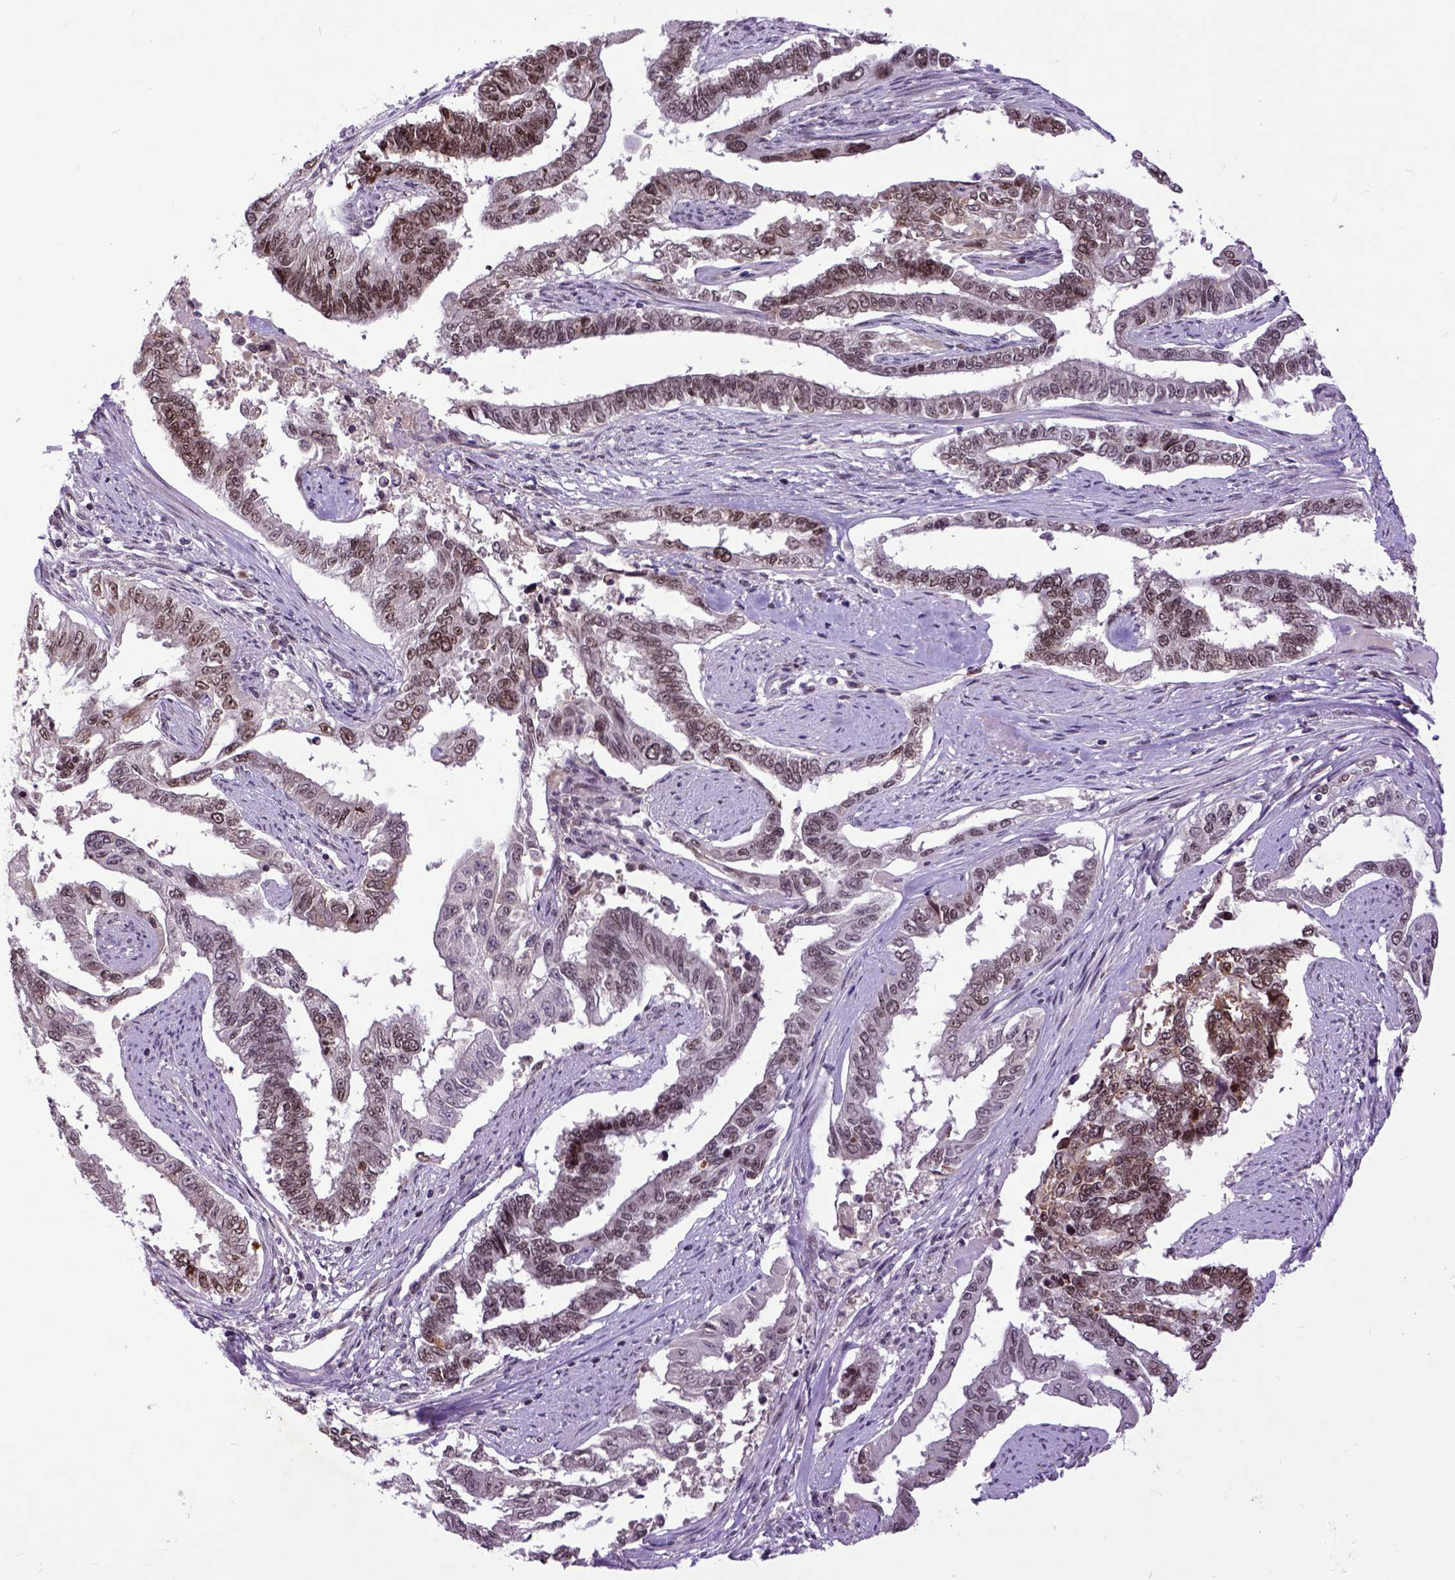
{"staining": {"intensity": "moderate", "quantity": ">75%", "location": "nuclear"}, "tissue": "endometrial cancer", "cell_type": "Tumor cells", "image_type": "cancer", "snomed": [{"axis": "morphology", "description": "Adenocarcinoma, NOS"}, {"axis": "topography", "description": "Uterus"}], "caption": "Moderate nuclear staining is seen in about >75% of tumor cells in endometrial adenocarcinoma. (DAB (3,3'-diaminobenzidine) IHC, brown staining for protein, blue staining for nuclei).", "gene": "RCC2", "patient": {"sex": "female", "age": 59}}